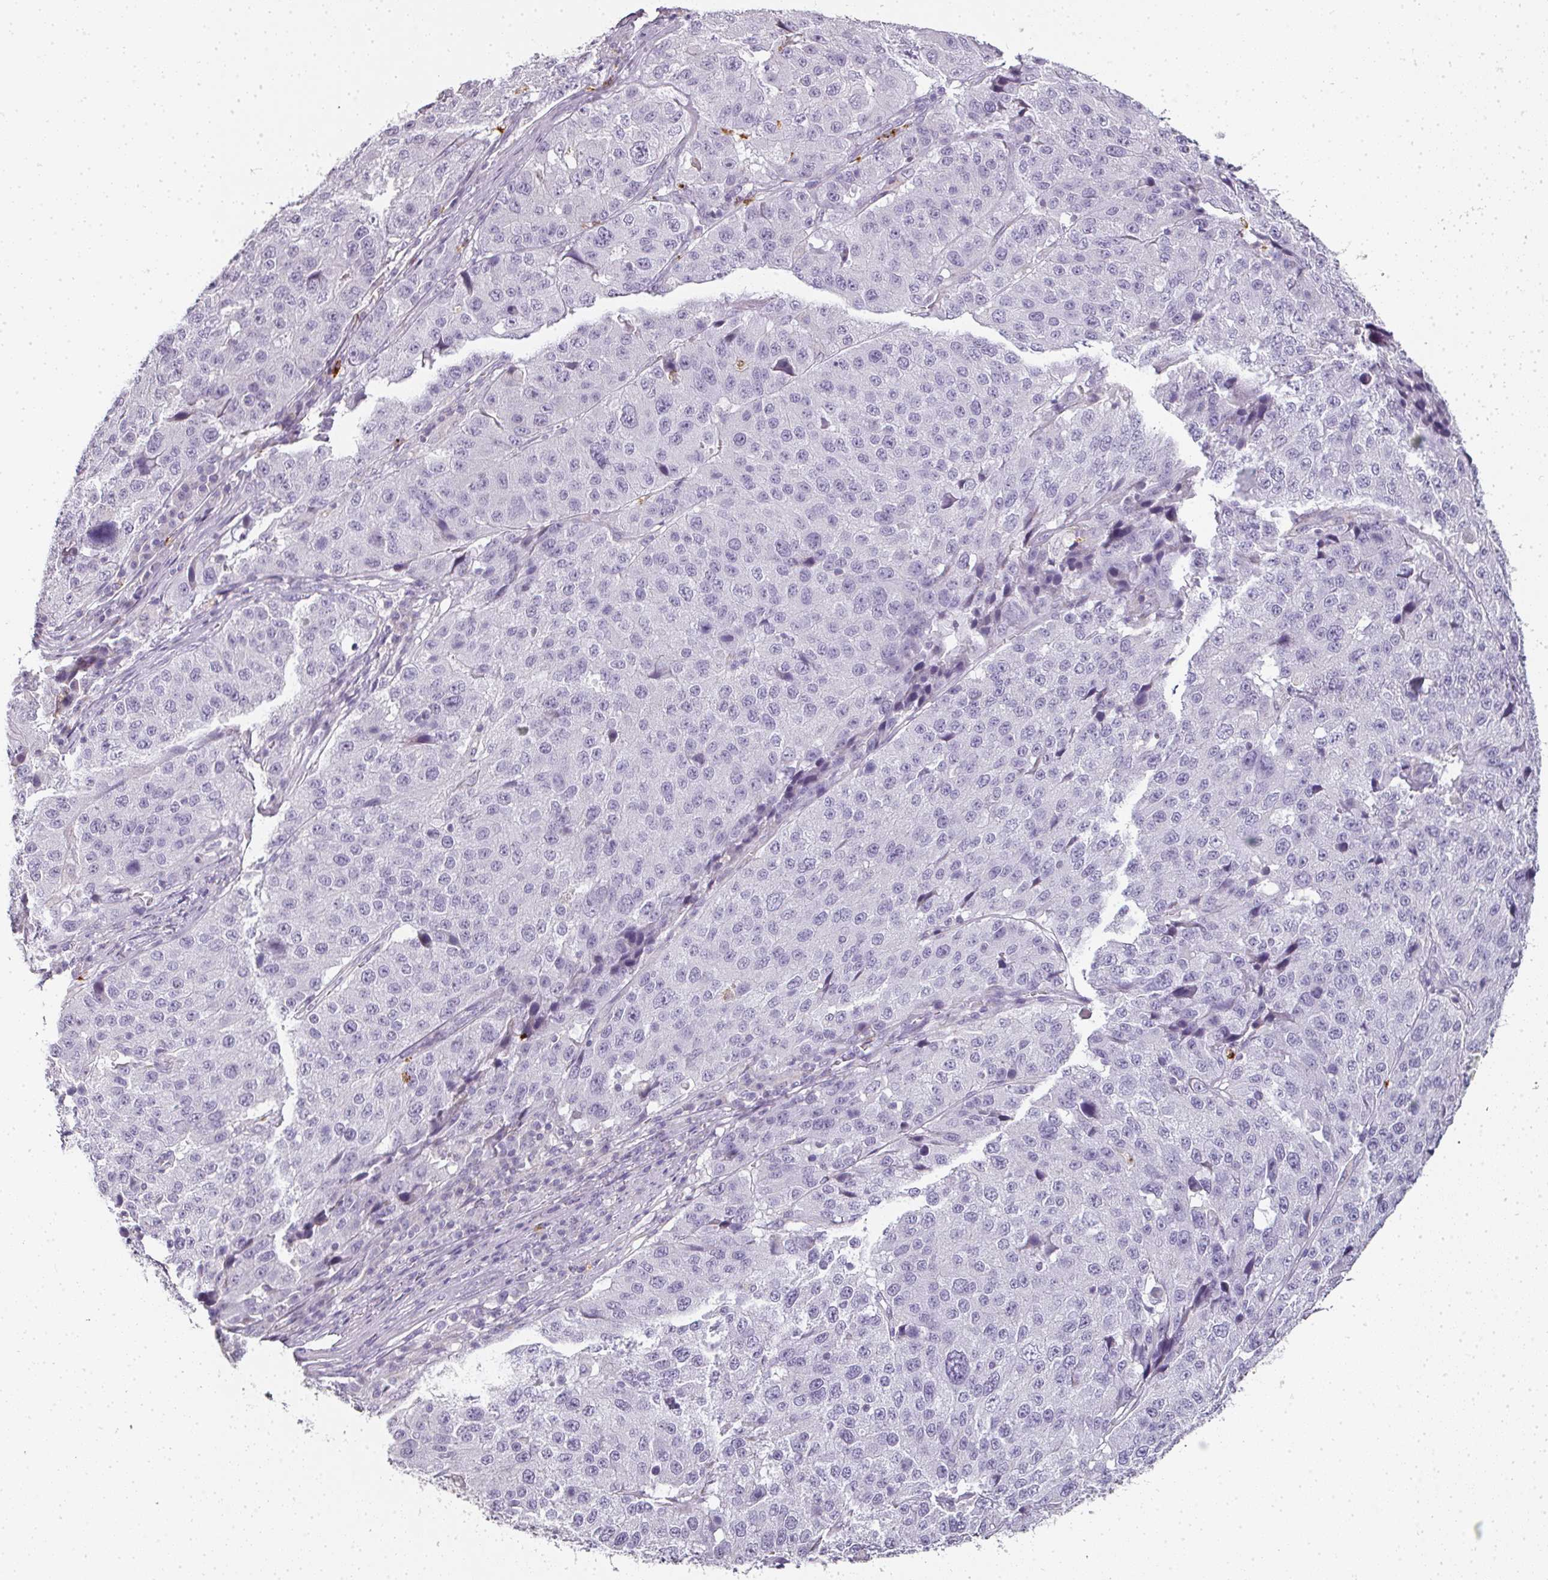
{"staining": {"intensity": "negative", "quantity": "none", "location": "none"}, "tissue": "stomach cancer", "cell_type": "Tumor cells", "image_type": "cancer", "snomed": [{"axis": "morphology", "description": "Adenocarcinoma, NOS"}, {"axis": "topography", "description": "Stomach"}], "caption": "Adenocarcinoma (stomach) was stained to show a protein in brown. There is no significant staining in tumor cells.", "gene": "CAMP", "patient": {"sex": "male", "age": 71}}